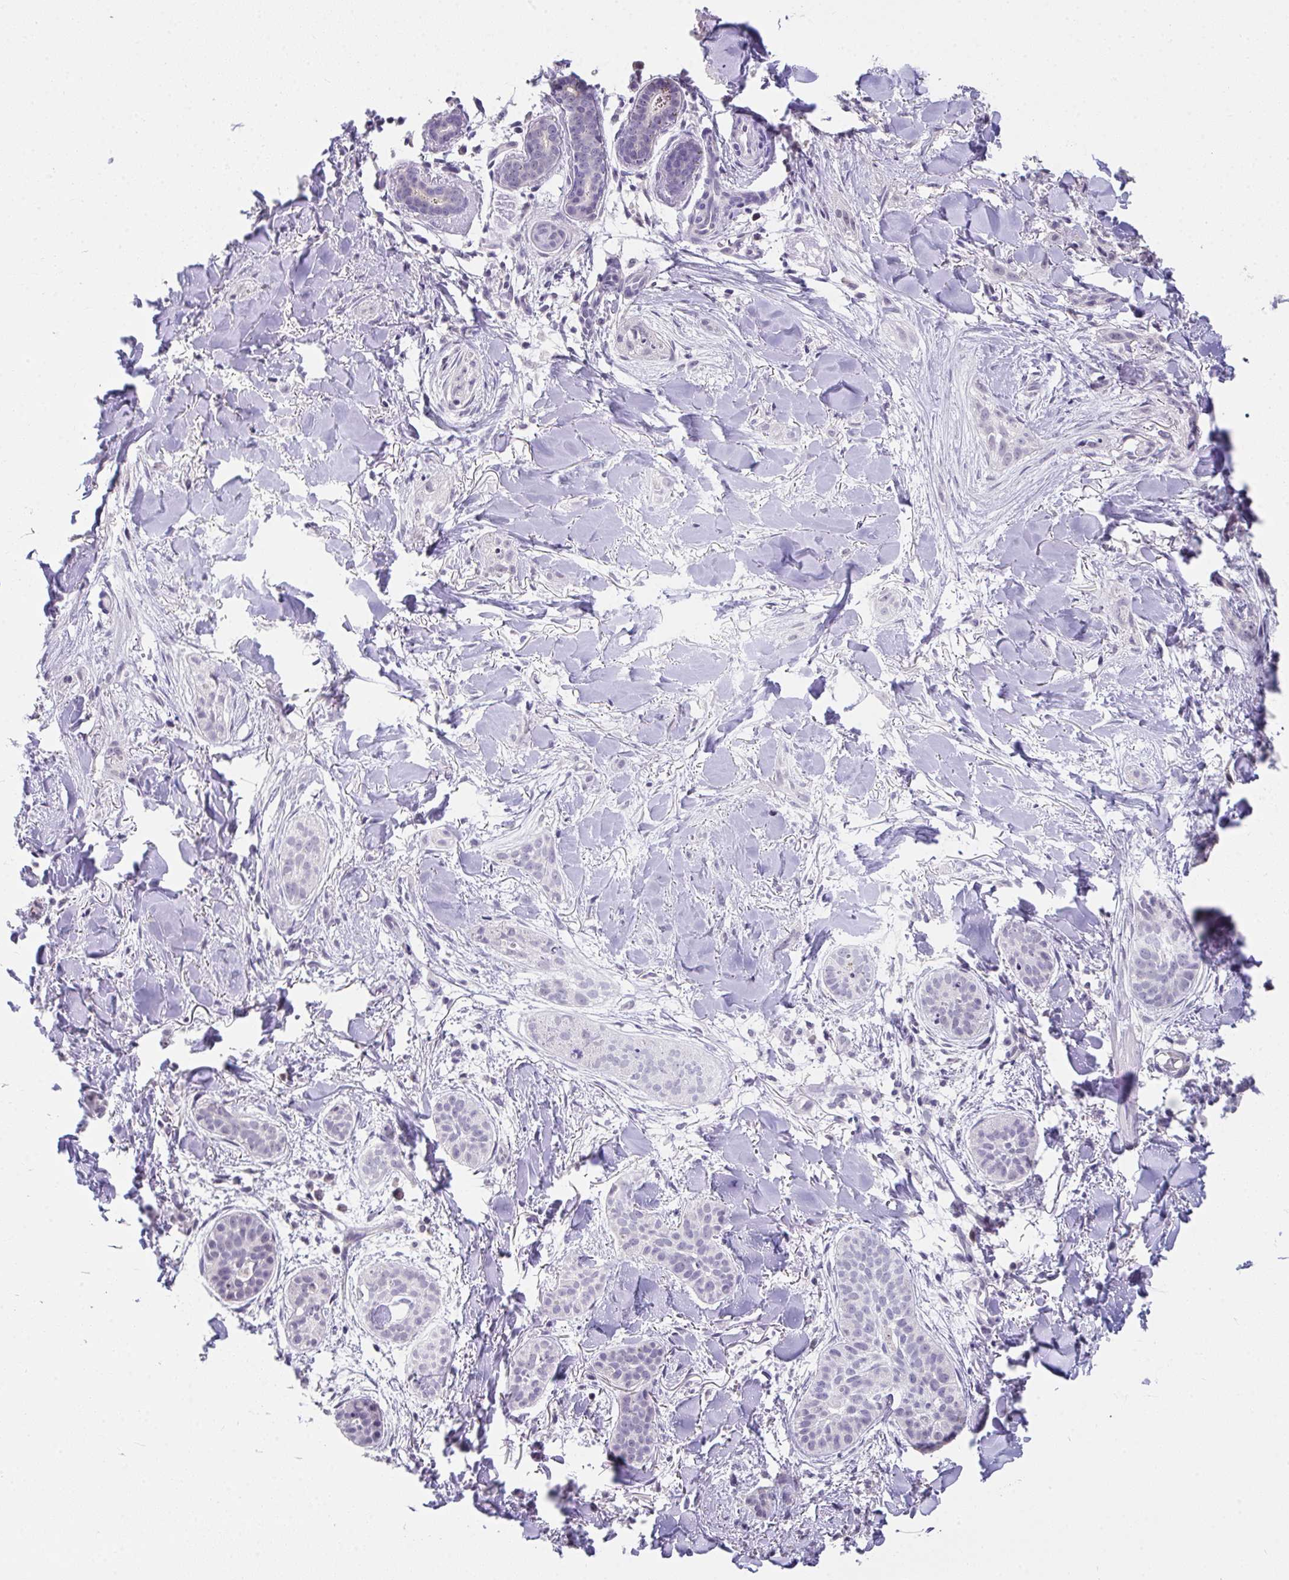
{"staining": {"intensity": "negative", "quantity": "none", "location": "none"}, "tissue": "skin cancer", "cell_type": "Tumor cells", "image_type": "cancer", "snomed": [{"axis": "morphology", "description": "Basal cell carcinoma"}, {"axis": "topography", "description": "Skin"}], "caption": "Tumor cells are negative for brown protein staining in skin cancer.", "gene": "GLTPD2", "patient": {"sex": "male", "age": 52}}